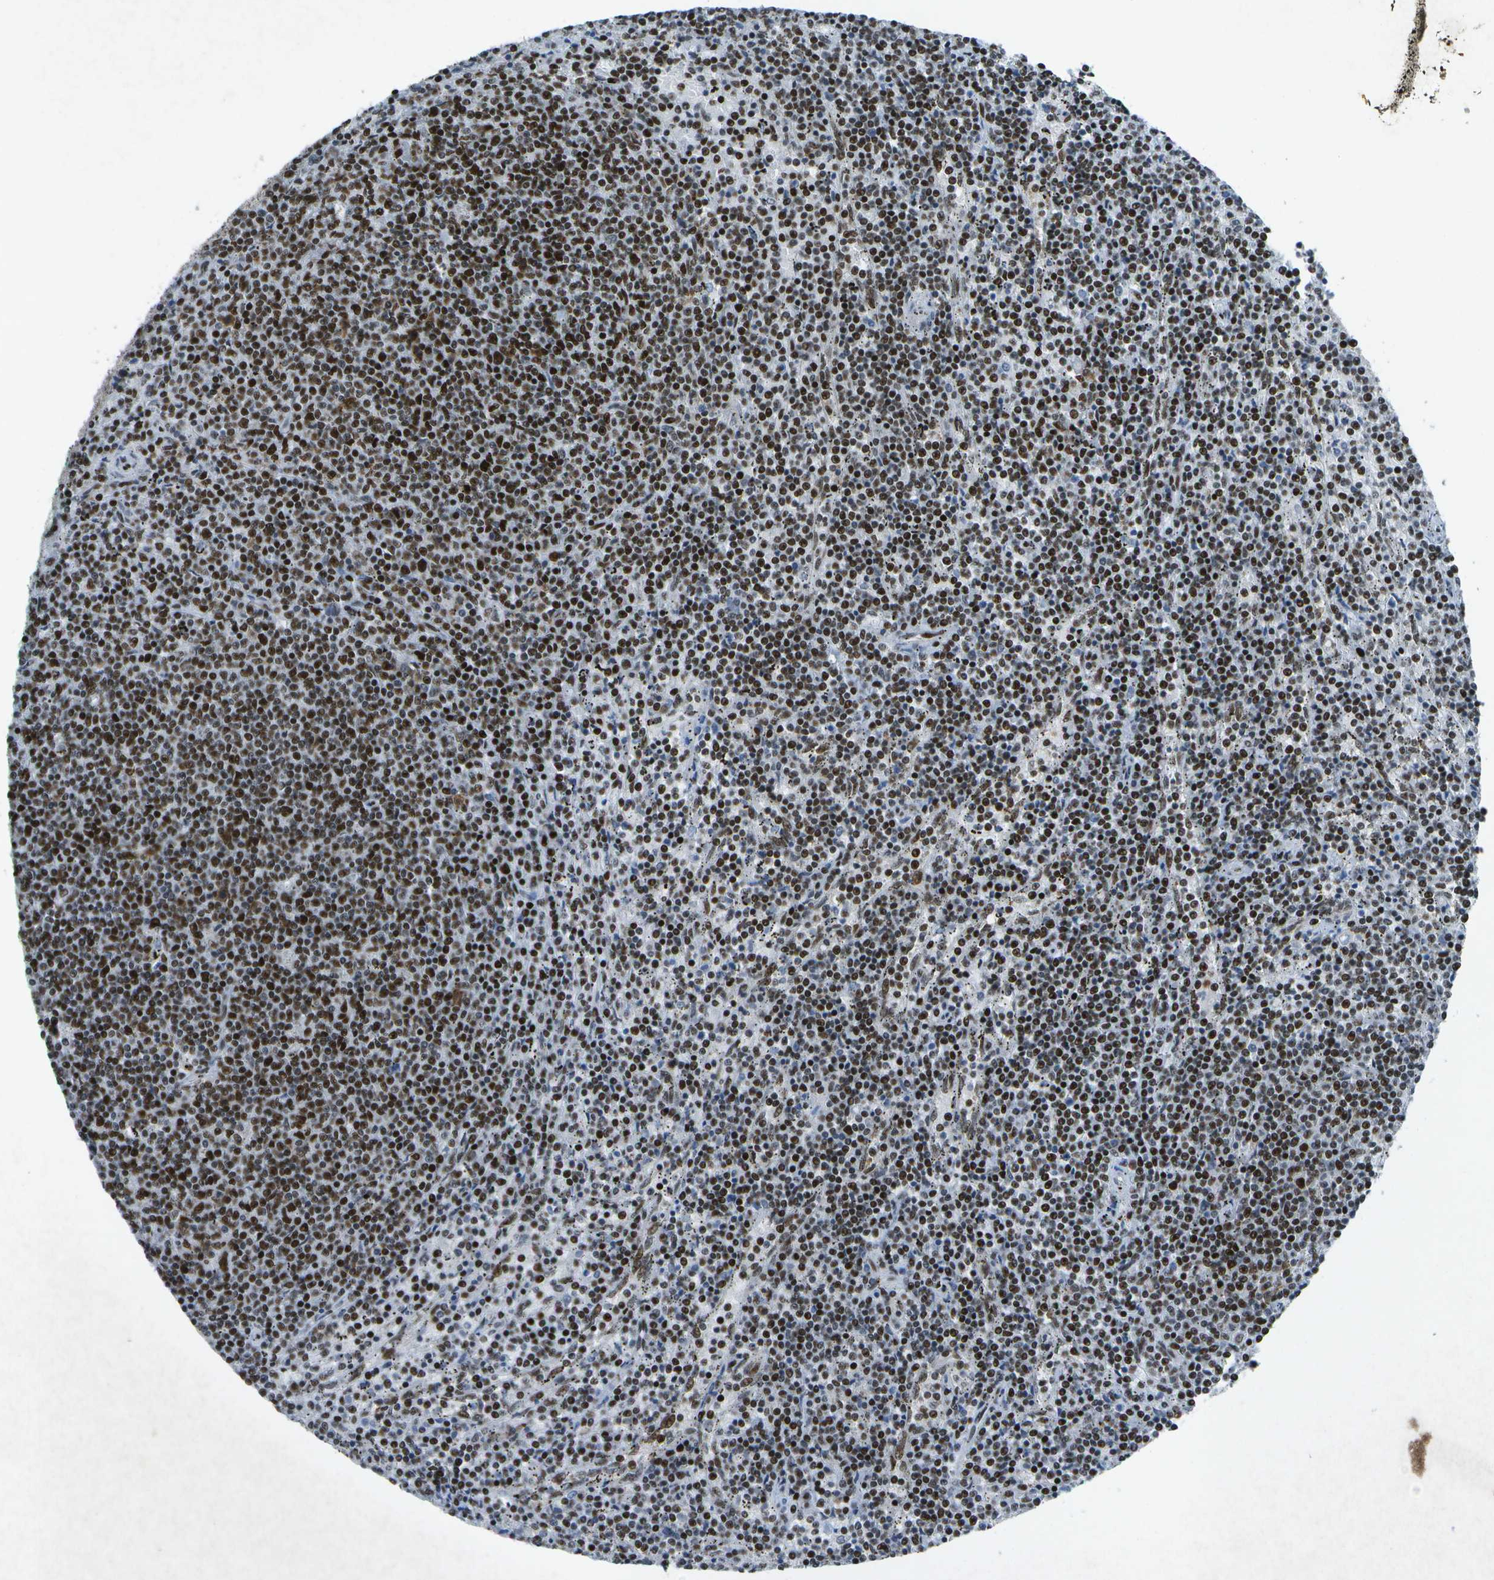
{"staining": {"intensity": "strong", "quantity": ">75%", "location": "nuclear"}, "tissue": "lymphoma", "cell_type": "Tumor cells", "image_type": "cancer", "snomed": [{"axis": "morphology", "description": "Malignant lymphoma, non-Hodgkin's type, Low grade"}, {"axis": "topography", "description": "Spleen"}], "caption": "A brown stain highlights strong nuclear positivity of a protein in lymphoma tumor cells.", "gene": "MTA2", "patient": {"sex": "female", "age": 50}}